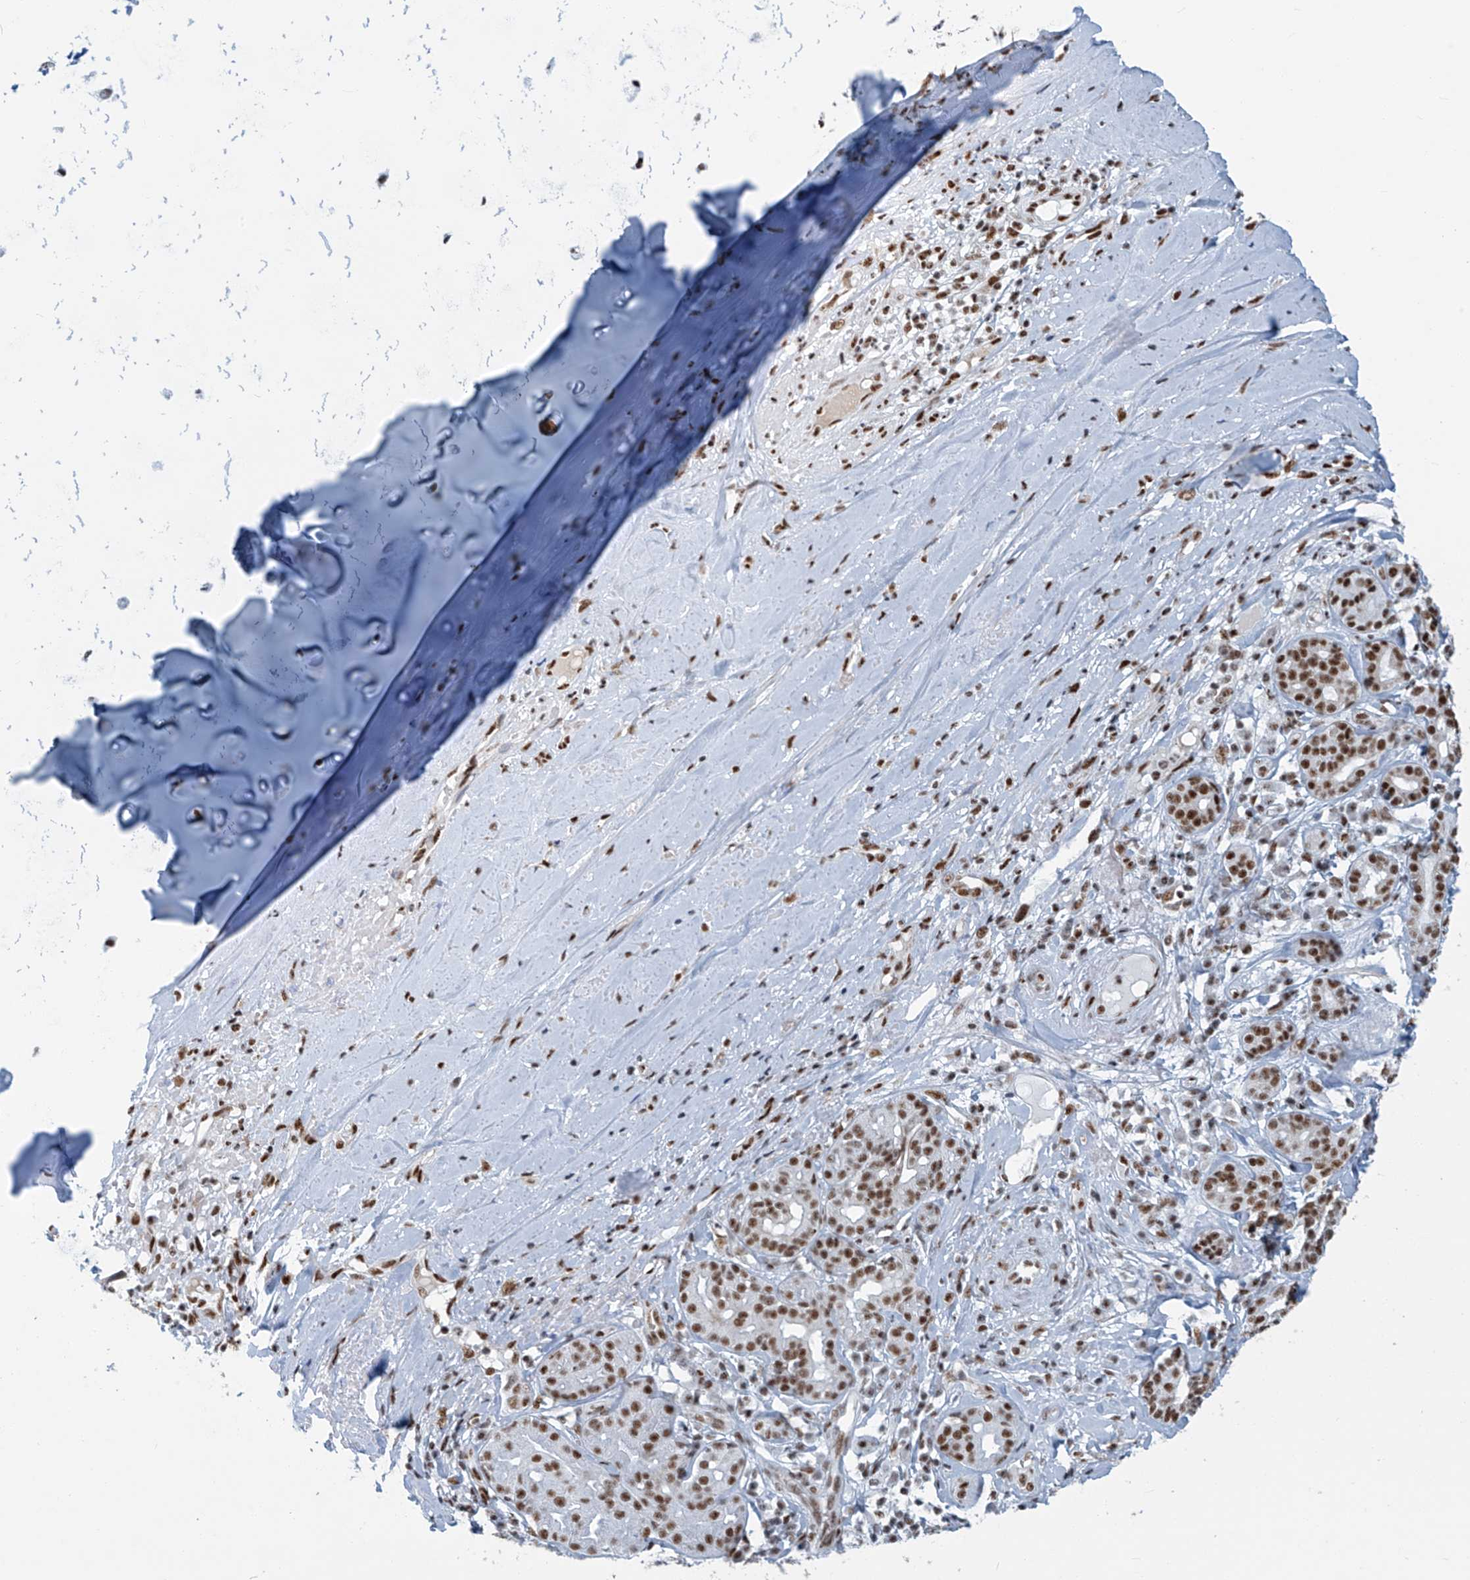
{"staining": {"intensity": "moderate", "quantity": ">75%", "location": "nuclear"}, "tissue": "adipose tissue", "cell_type": "Adipocytes", "image_type": "normal", "snomed": [{"axis": "morphology", "description": "Normal tissue, NOS"}, {"axis": "morphology", "description": "Basal cell carcinoma"}, {"axis": "topography", "description": "Cartilage tissue"}, {"axis": "topography", "description": "Nasopharynx"}, {"axis": "topography", "description": "Oral tissue"}], "caption": "This is a histology image of immunohistochemistry (IHC) staining of unremarkable adipose tissue, which shows moderate staining in the nuclear of adipocytes.", "gene": "ENSG00000257390", "patient": {"sex": "female", "age": 77}}